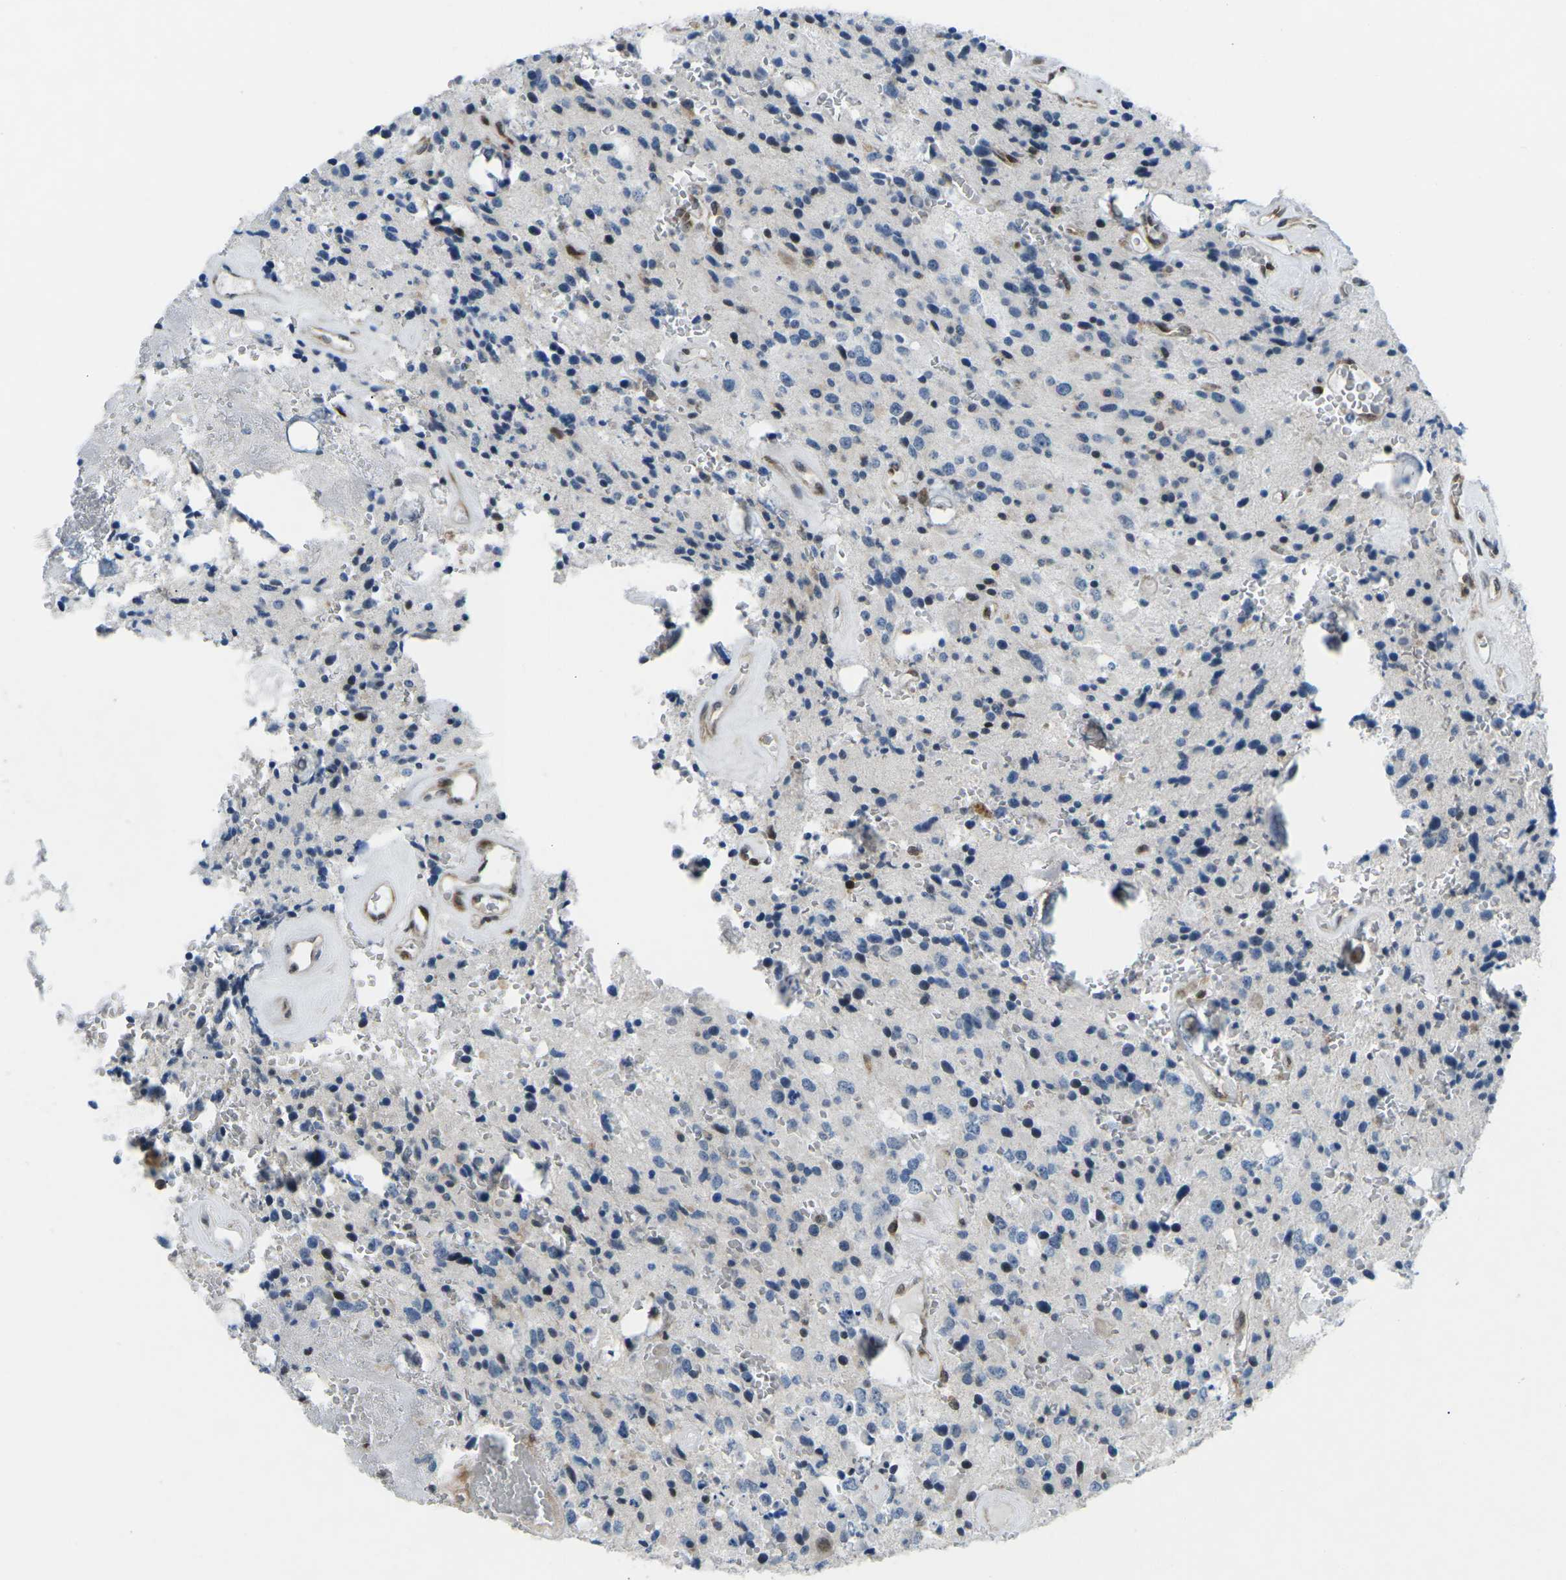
{"staining": {"intensity": "negative", "quantity": "none", "location": "none"}, "tissue": "glioma", "cell_type": "Tumor cells", "image_type": "cancer", "snomed": [{"axis": "morphology", "description": "Glioma, malignant, Low grade"}, {"axis": "topography", "description": "Brain"}], "caption": "Glioma was stained to show a protein in brown. There is no significant staining in tumor cells.", "gene": "MBNL1", "patient": {"sex": "male", "age": 58}}